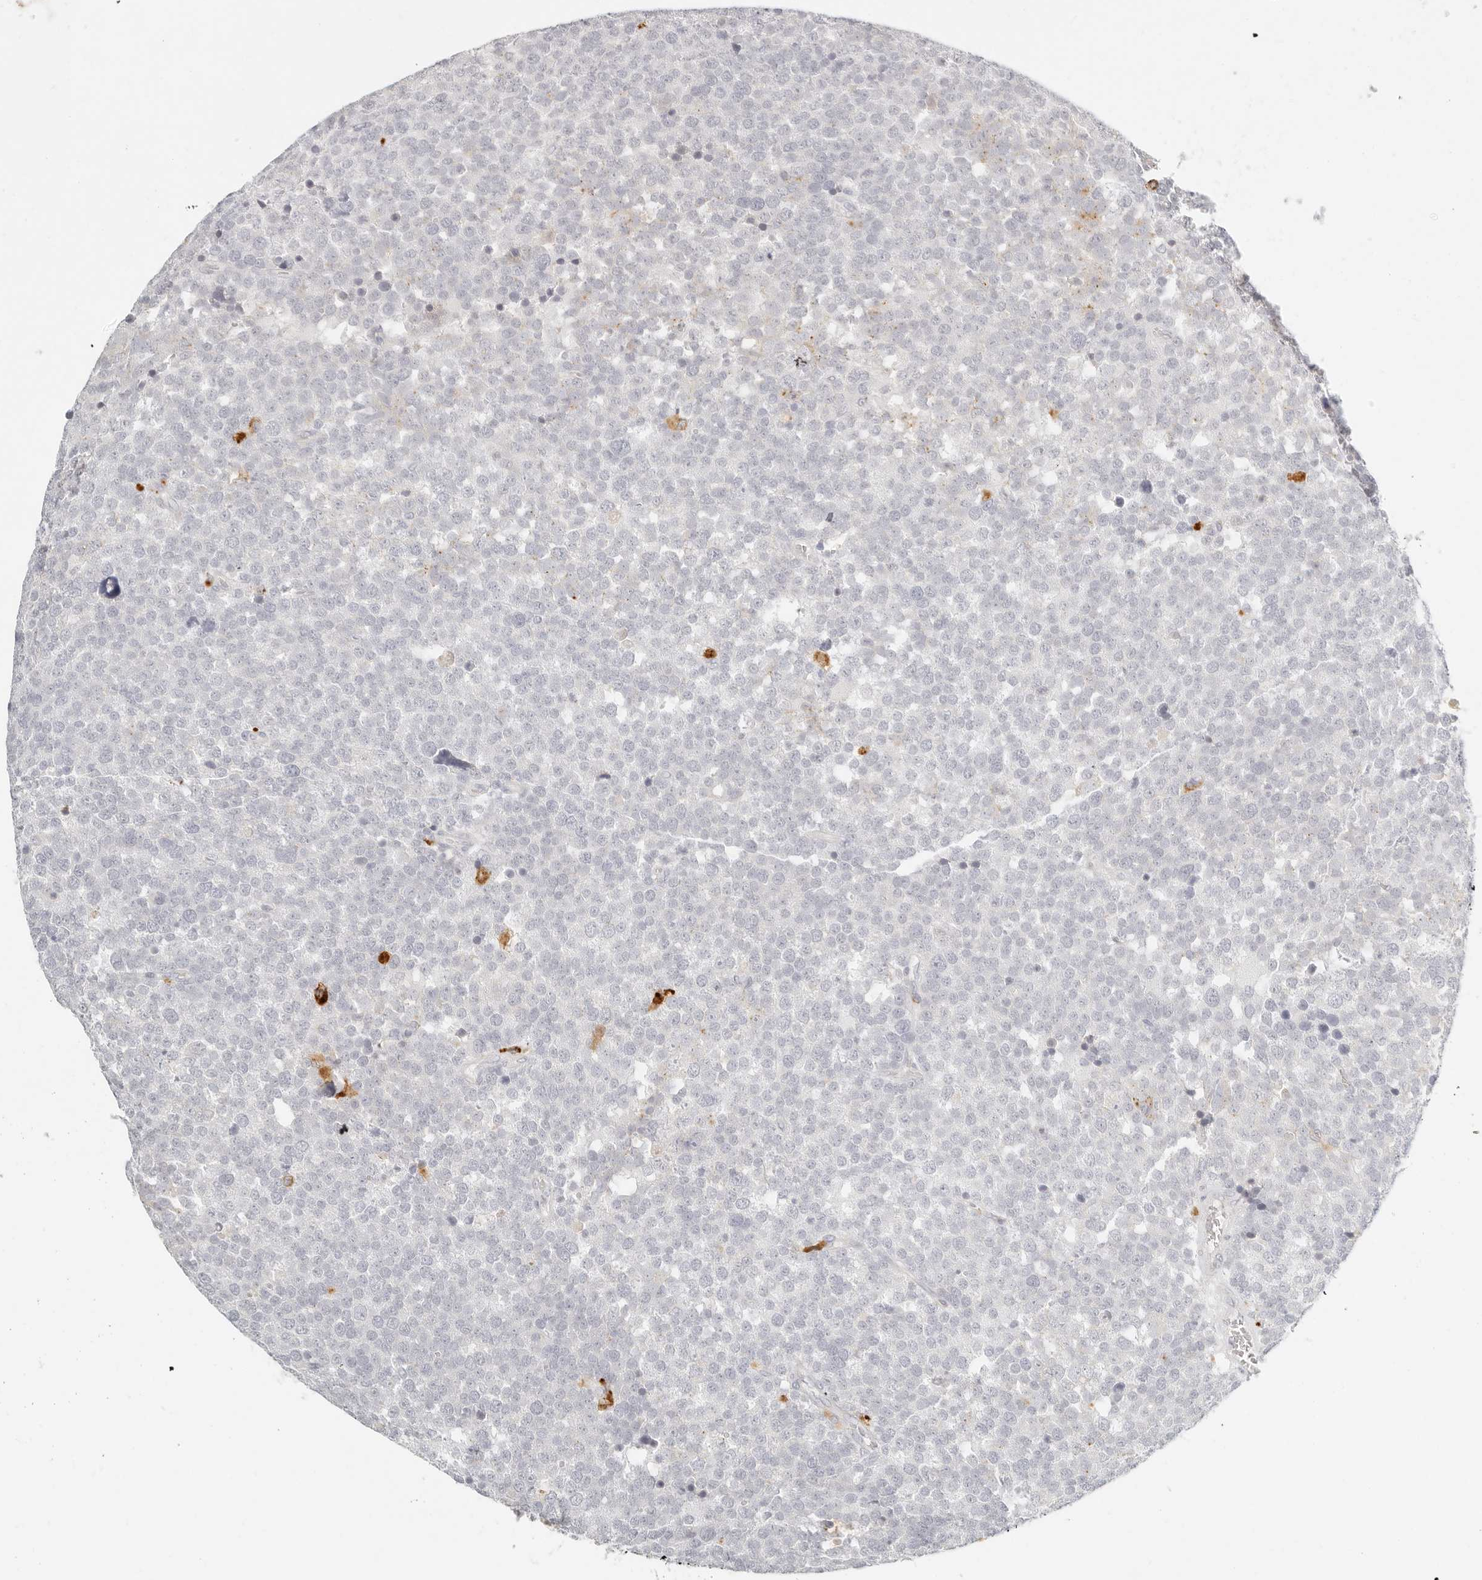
{"staining": {"intensity": "negative", "quantity": "none", "location": "none"}, "tissue": "testis cancer", "cell_type": "Tumor cells", "image_type": "cancer", "snomed": [{"axis": "morphology", "description": "Seminoma, NOS"}, {"axis": "topography", "description": "Testis"}], "caption": "This photomicrograph is of testis cancer stained with immunohistochemistry to label a protein in brown with the nuclei are counter-stained blue. There is no expression in tumor cells. (Brightfield microscopy of DAB (3,3'-diaminobenzidine) immunohistochemistry at high magnification).", "gene": "RNASET2", "patient": {"sex": "male", "age": 71}}